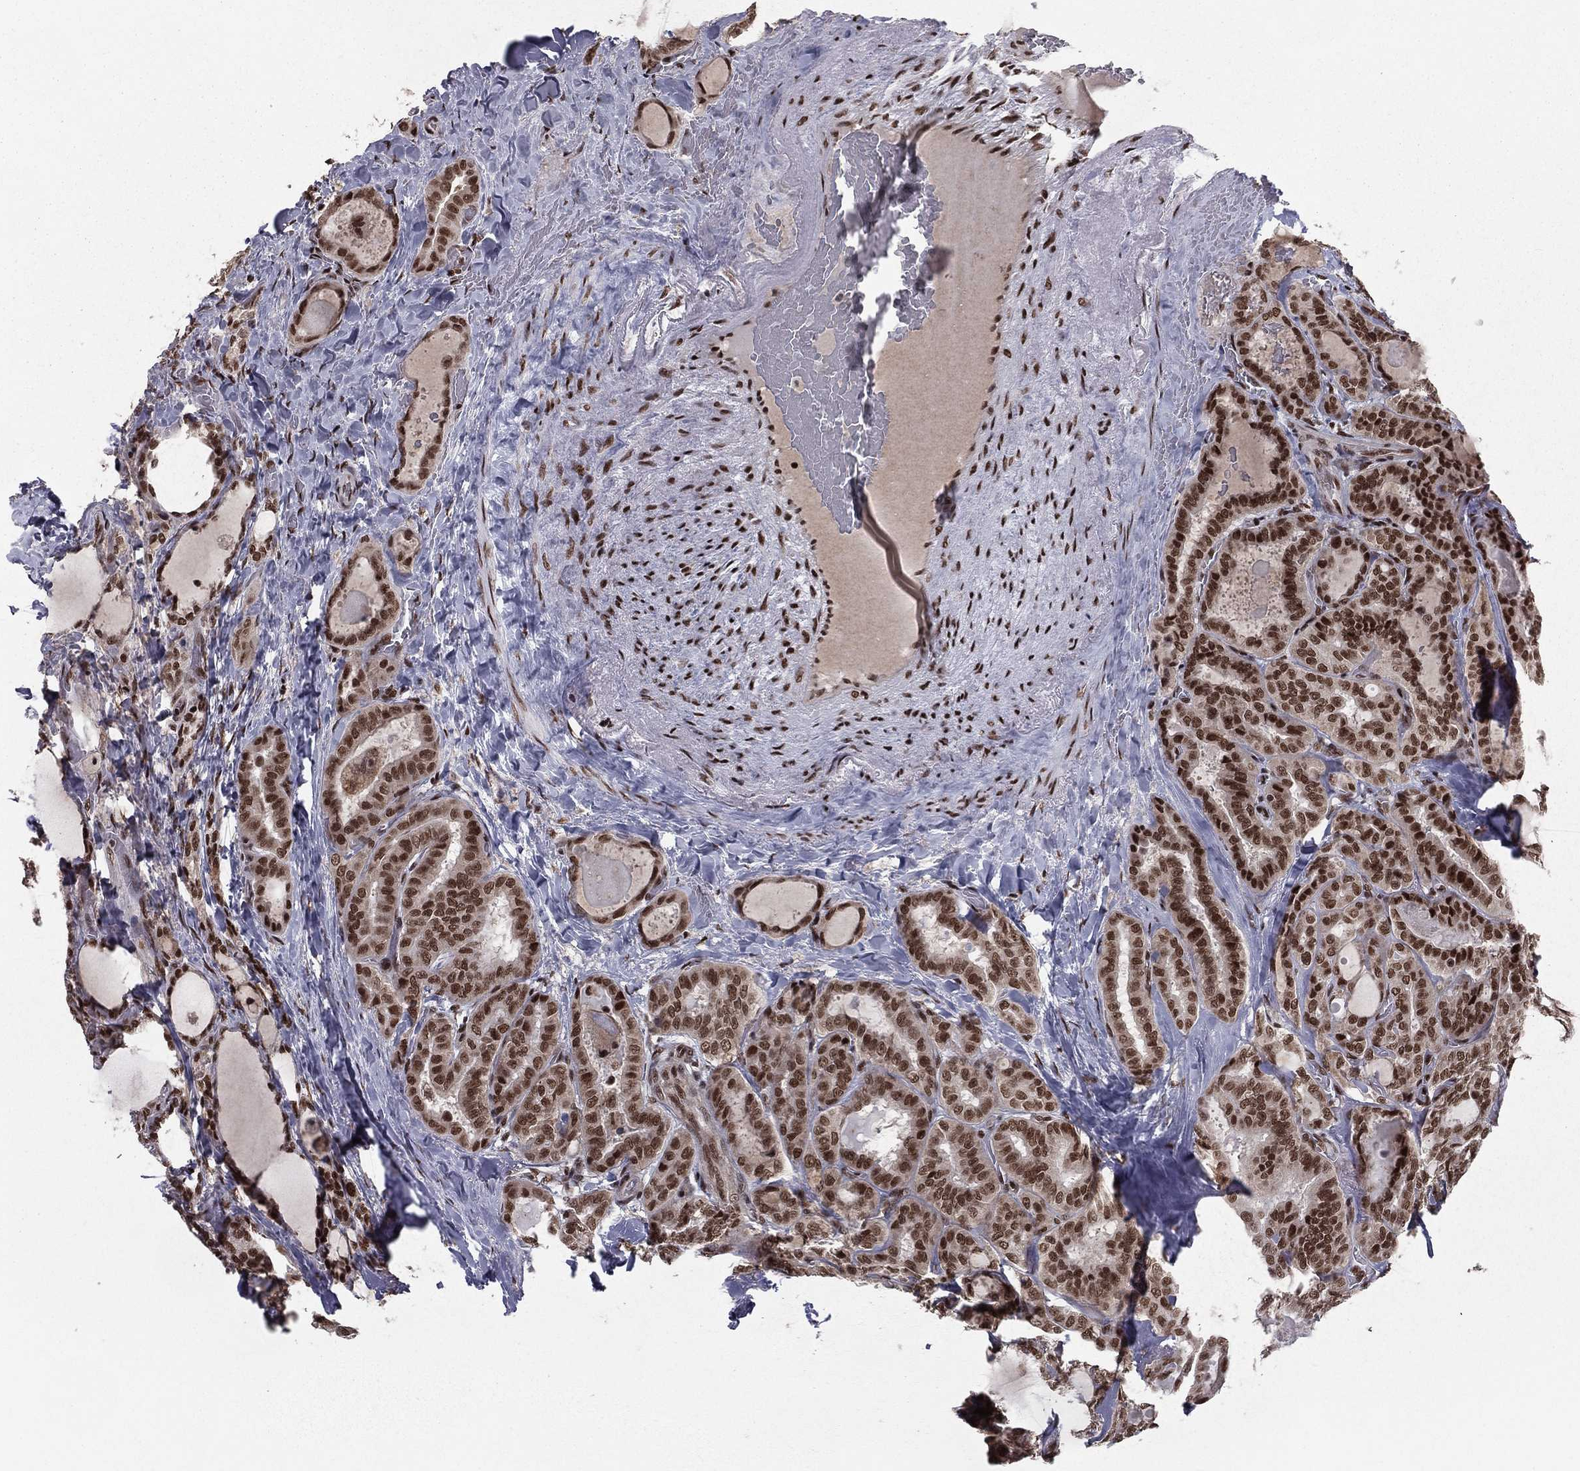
{"staining": {"intensity": "strong", "quantity": "25%-75%", "location": "nuclear"}, "tissue": "thyroid cancer", "cell_type": "Tumor cells", "image_type": "cancer", "snomed": [{"axis": "morphology", "description": "Papillary adenocarcinoma, NOS"}, {"axis": "topography", "description": "Thyroid gland"}], "caption": "Immunohistochemistry (DAB (3,3'-diaminobenzidine)) staining of human thyroid cancer demonstrates strong nuclear protein positivity in approximately 25%-75% of tumor cells.", "gene": "NFYB", "patient": {"sex": "female", "age": 39}}